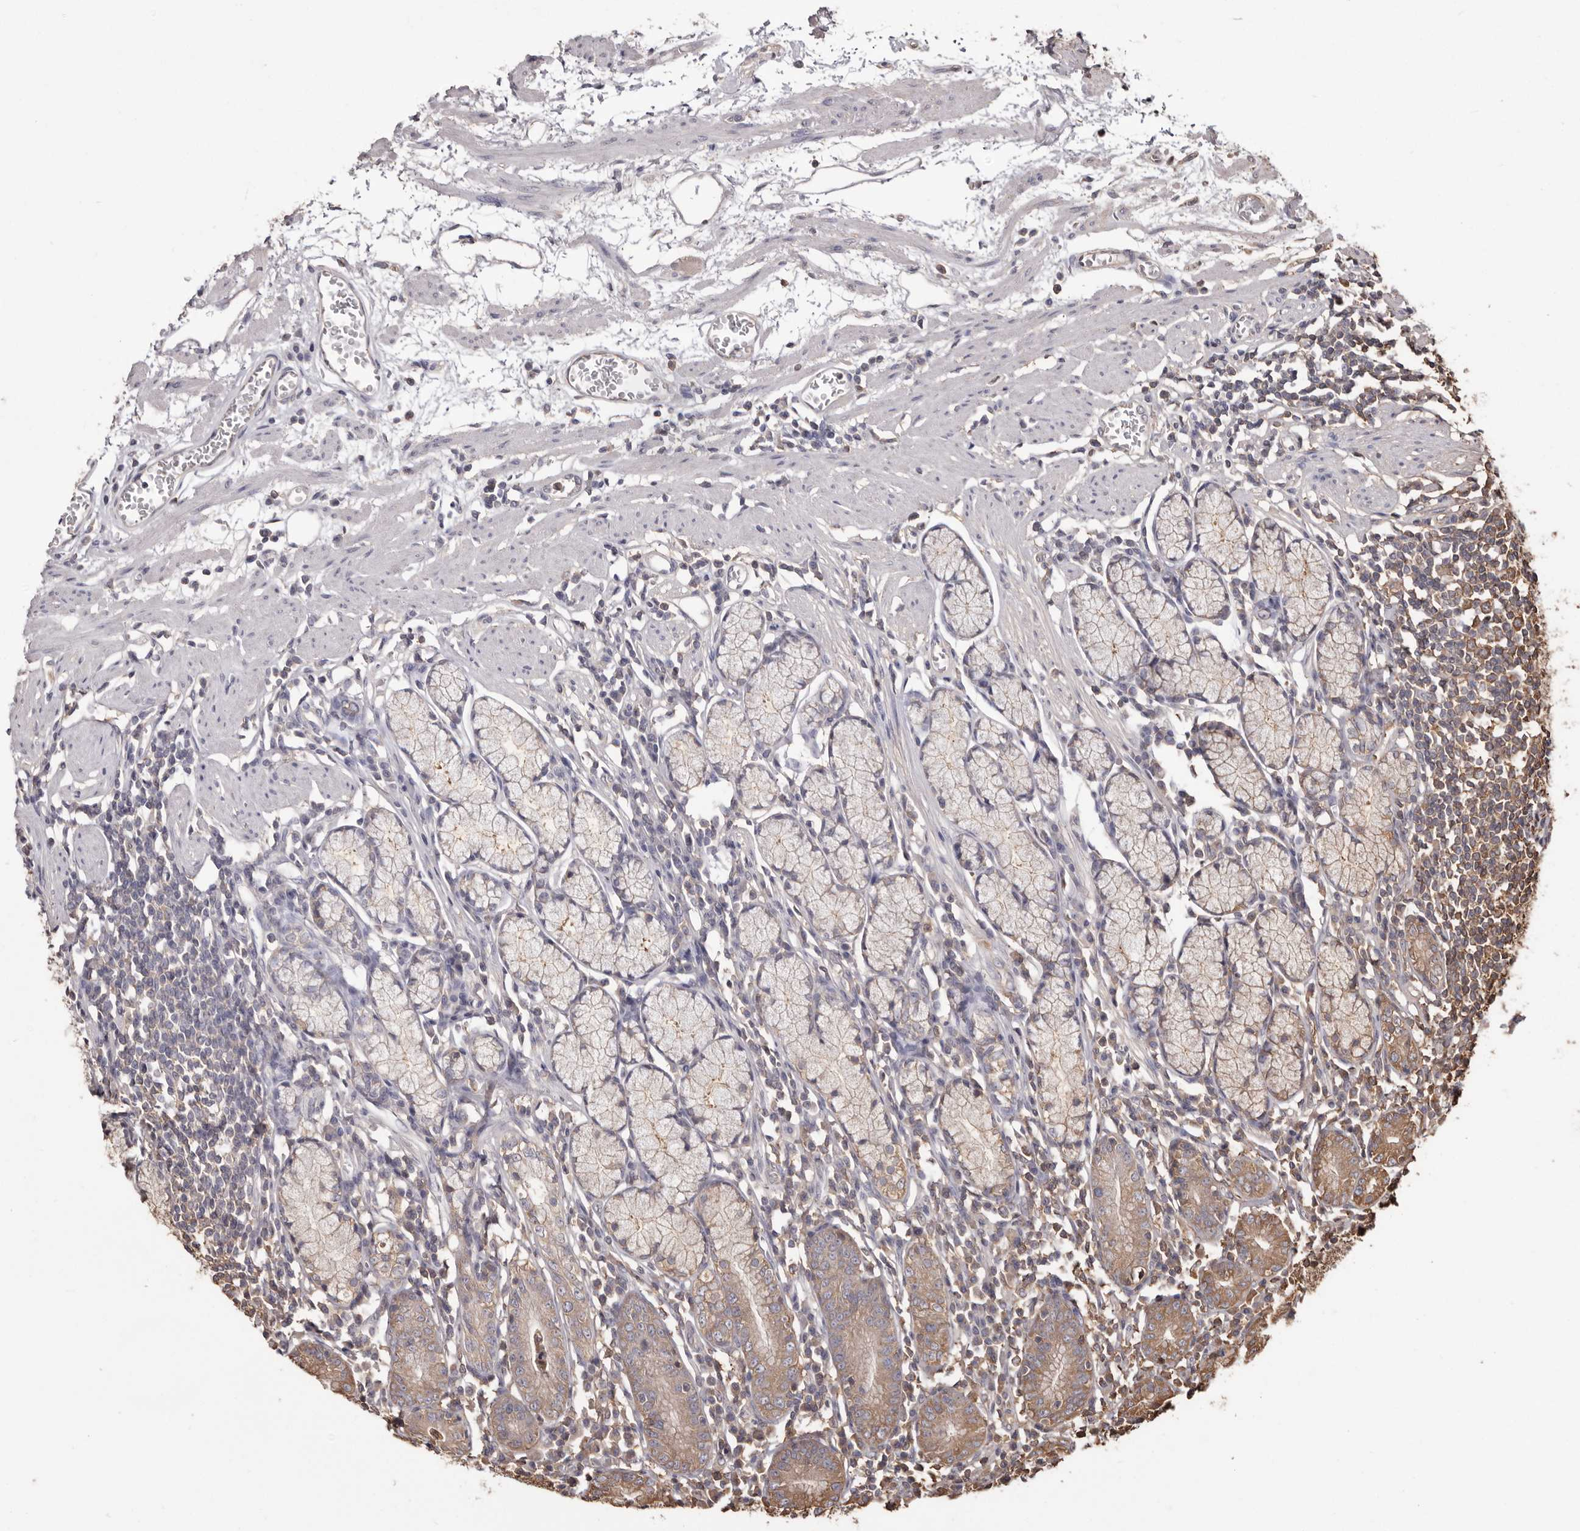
{"staining": {"intensity": "moderate", "quantity": "<25%", "location": "cytoplasmic/membranous"}, "tissue": "stomach", "cell_type": "Glandular cells", "image_type": "normal", "snomed": [{"axis": "morphology", "description": "Normal tissue, NOS"}, {"axis": "topography", "description": "Stomach"}], "caption": "Unremarkable stomach exhibits moderate cytoplasmic/membranous expression in approximately <25% of glandular cells.", "gene": "PKM", "patient": {"sex": "male", "age": 55}}